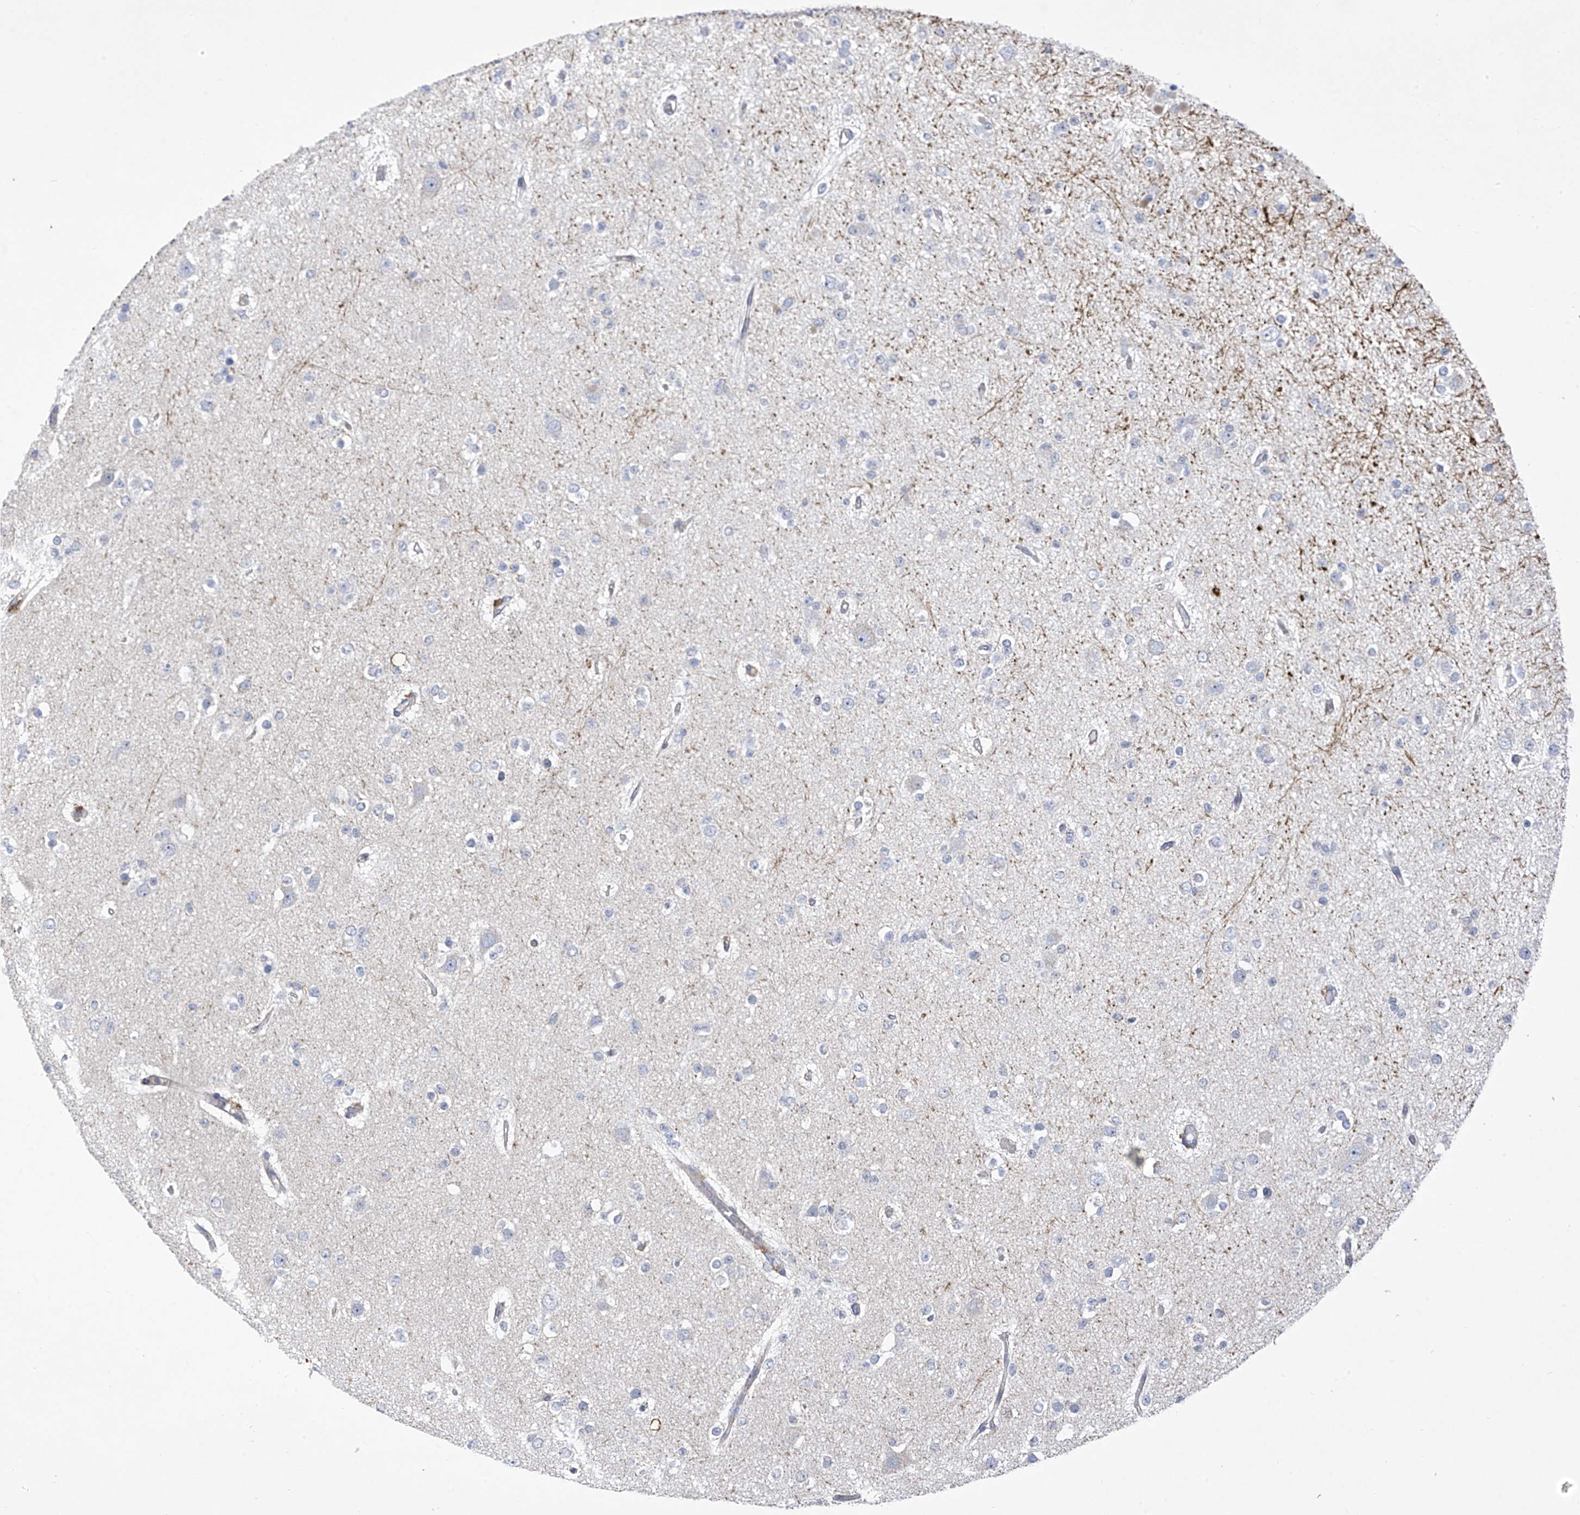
{"staining": {"intensity": "negative", "quantity": "none", "location": "none"}, "tissue": "glioma", "cell_type": "Tumor cells", "image_type": "cancer", "snomed": [{"axis": "morphology", "description": "Glioma, malignant, Low grade"}, {"axis": "topography", "description": "Brain"}], "caption": "Immunohistochemistry (IHC) histopathology image of neoplastic tissue: human low-grade glioma (malignant) stained with DAB (3,3'-diaminobenzidine) demonstrates no significant protein positivity in tumor cells.", "gene": "SLCO4A1", "patient": {"sex": "female", "age": 22}}